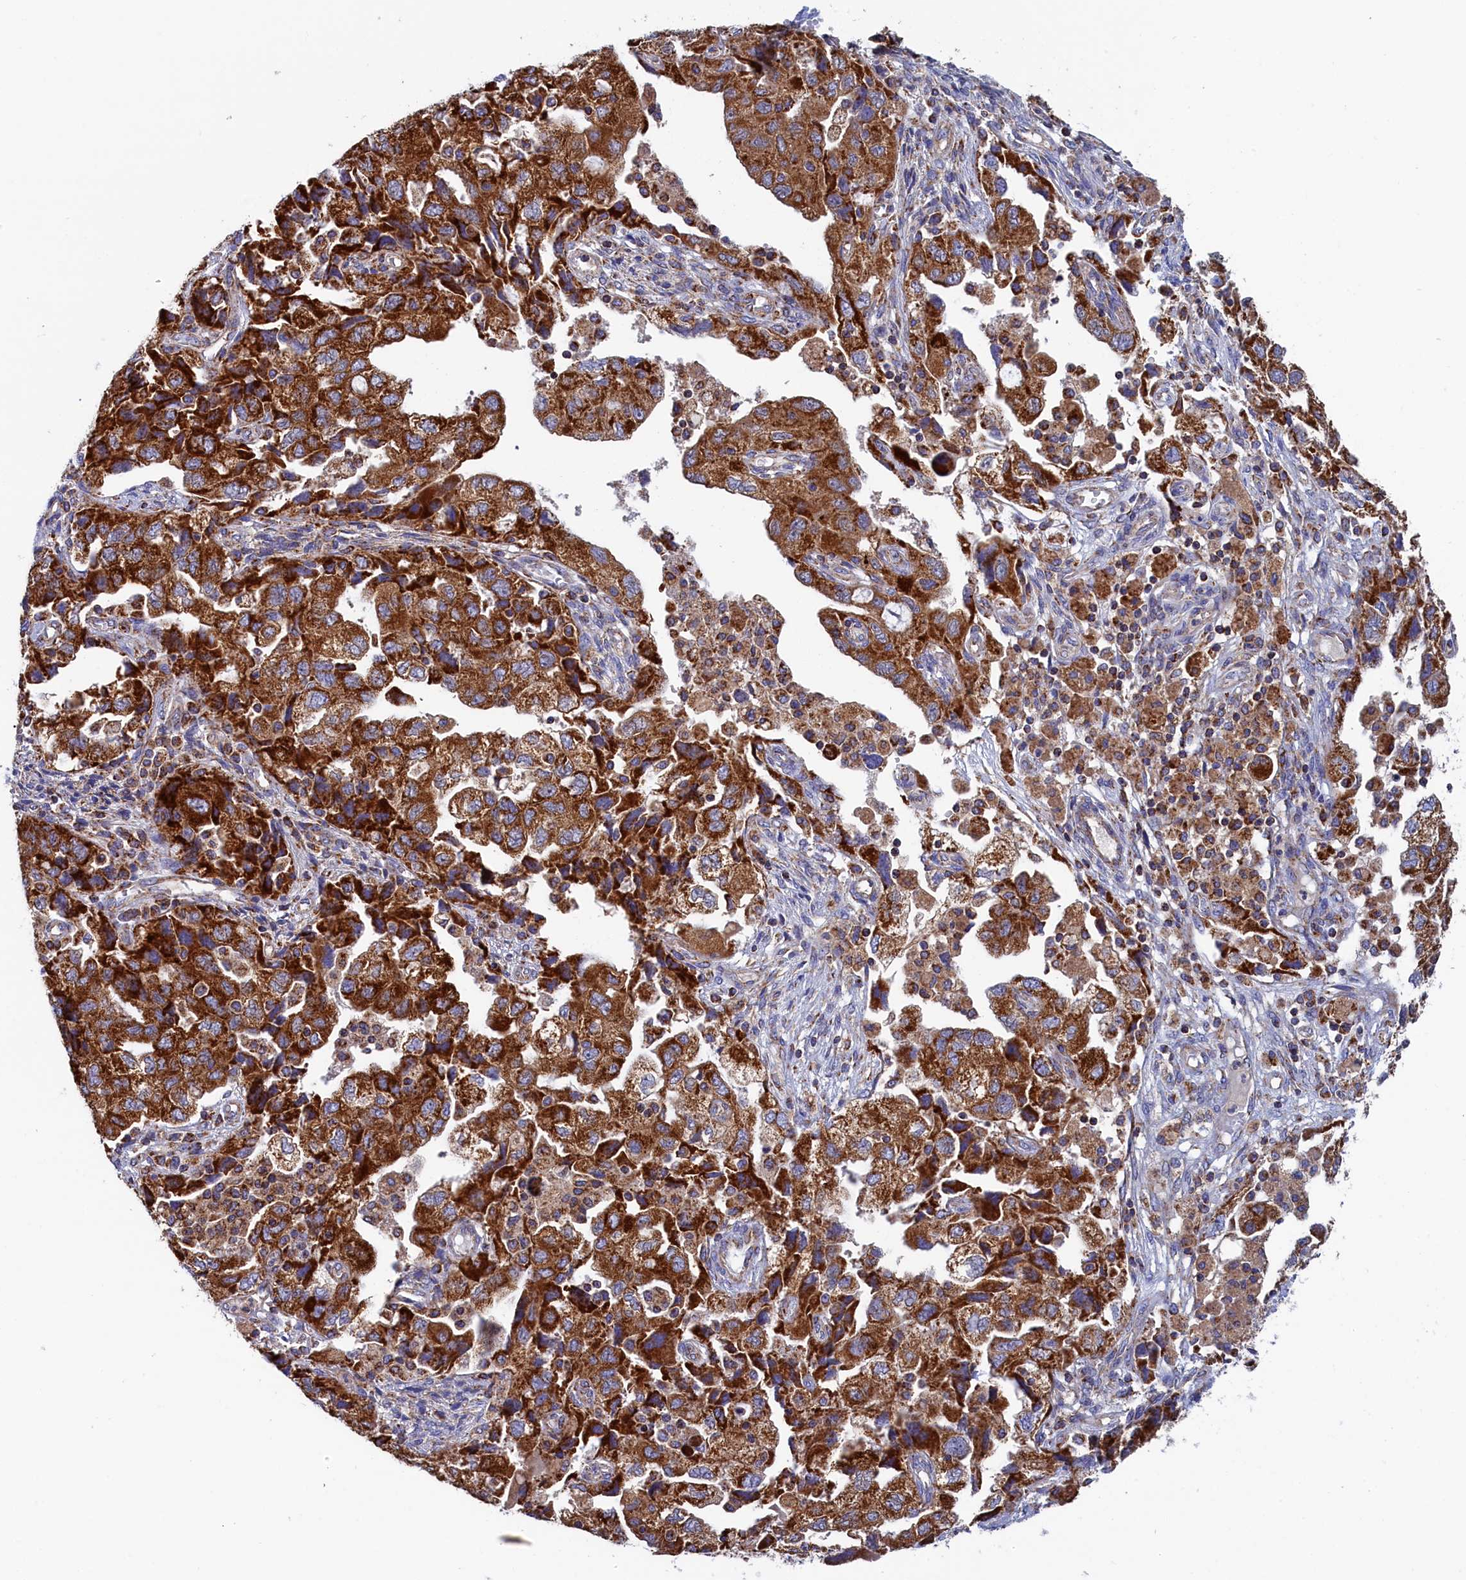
{"staining": {"intensity": "strong", "quantity": ">75%", "location": "cytoplasmic/membranous"}, "tissue": "ovarian cancer", "cell_type": "Tumor cells", "image_type": "cancer", "snomed": [{"axis": "morphology", "description": "Carcinoma, NOS"}, {"axis": "morphology", "description": "Cystadenocarcinoma, serous, NOS"}, {"axis": "topography", "description": "Ovary"}], "caption": "Strong cytoplasmic/membranous staining for a protein is identified in about >75% of tumor cells of ovarian cancer (carcinoma) using immunohistochemistry.", "gene": "WDR83", "patient": {"sex": "female", "age": 69}}